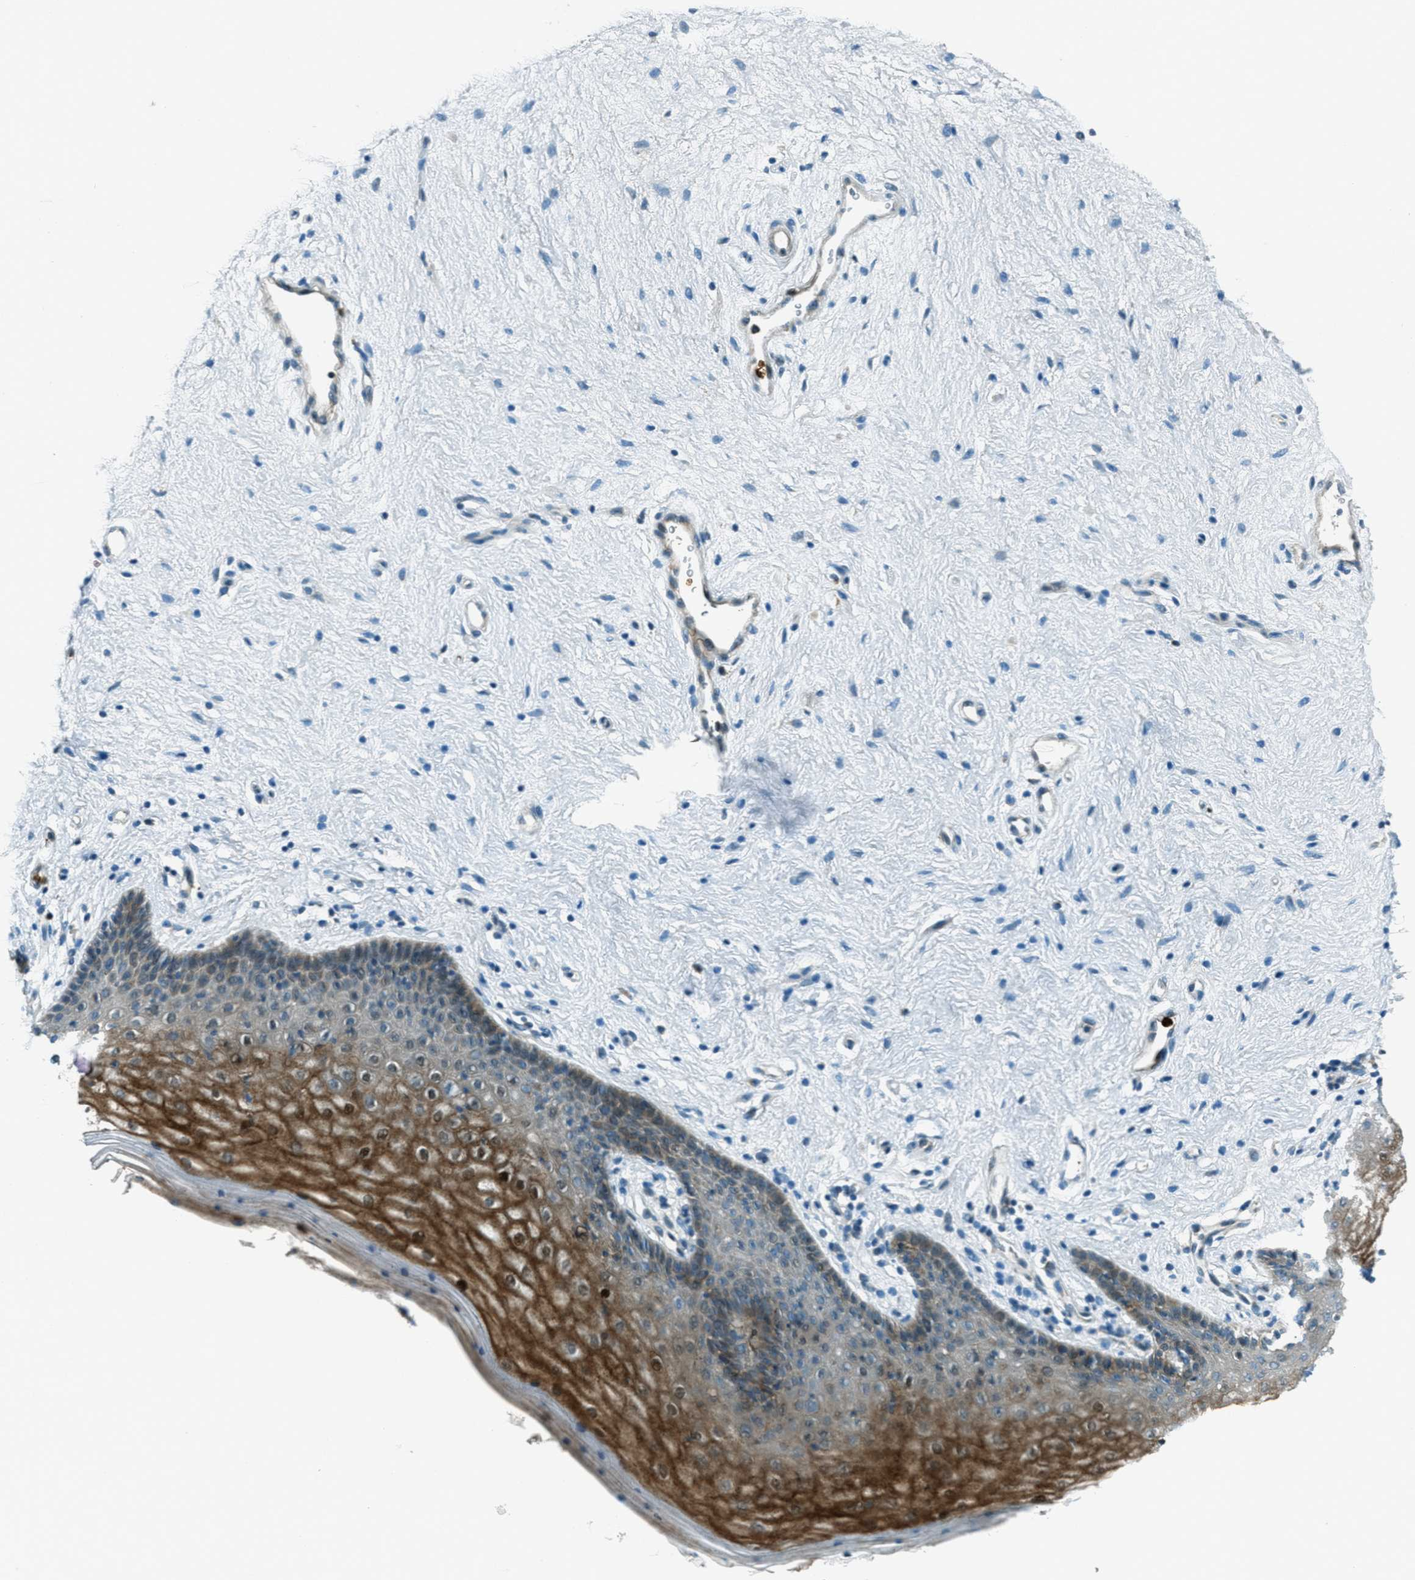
{"staining": {"intensity": "strong", "quantity": "25%-75%", "location": "cytoplasmic/membranous"}, "tissue": "vagina", "cell_type": "Squamous epithelial cells", "image_type": "normal", "snomed": [{"axis": "morphology", "description": "Normal tissue, NOS"}, {"axis": "topography", "description": "Vagina"}], "caption": "Strong cytoplasmic/membranous protein staining is present in about 25%-75% of squamous epithelial cells in vagina. (brown staining indicates protein expression, while blue staining denotes nuclei).", "gene": "FAR1", "patient": {"sex": "female", "age": 44}}